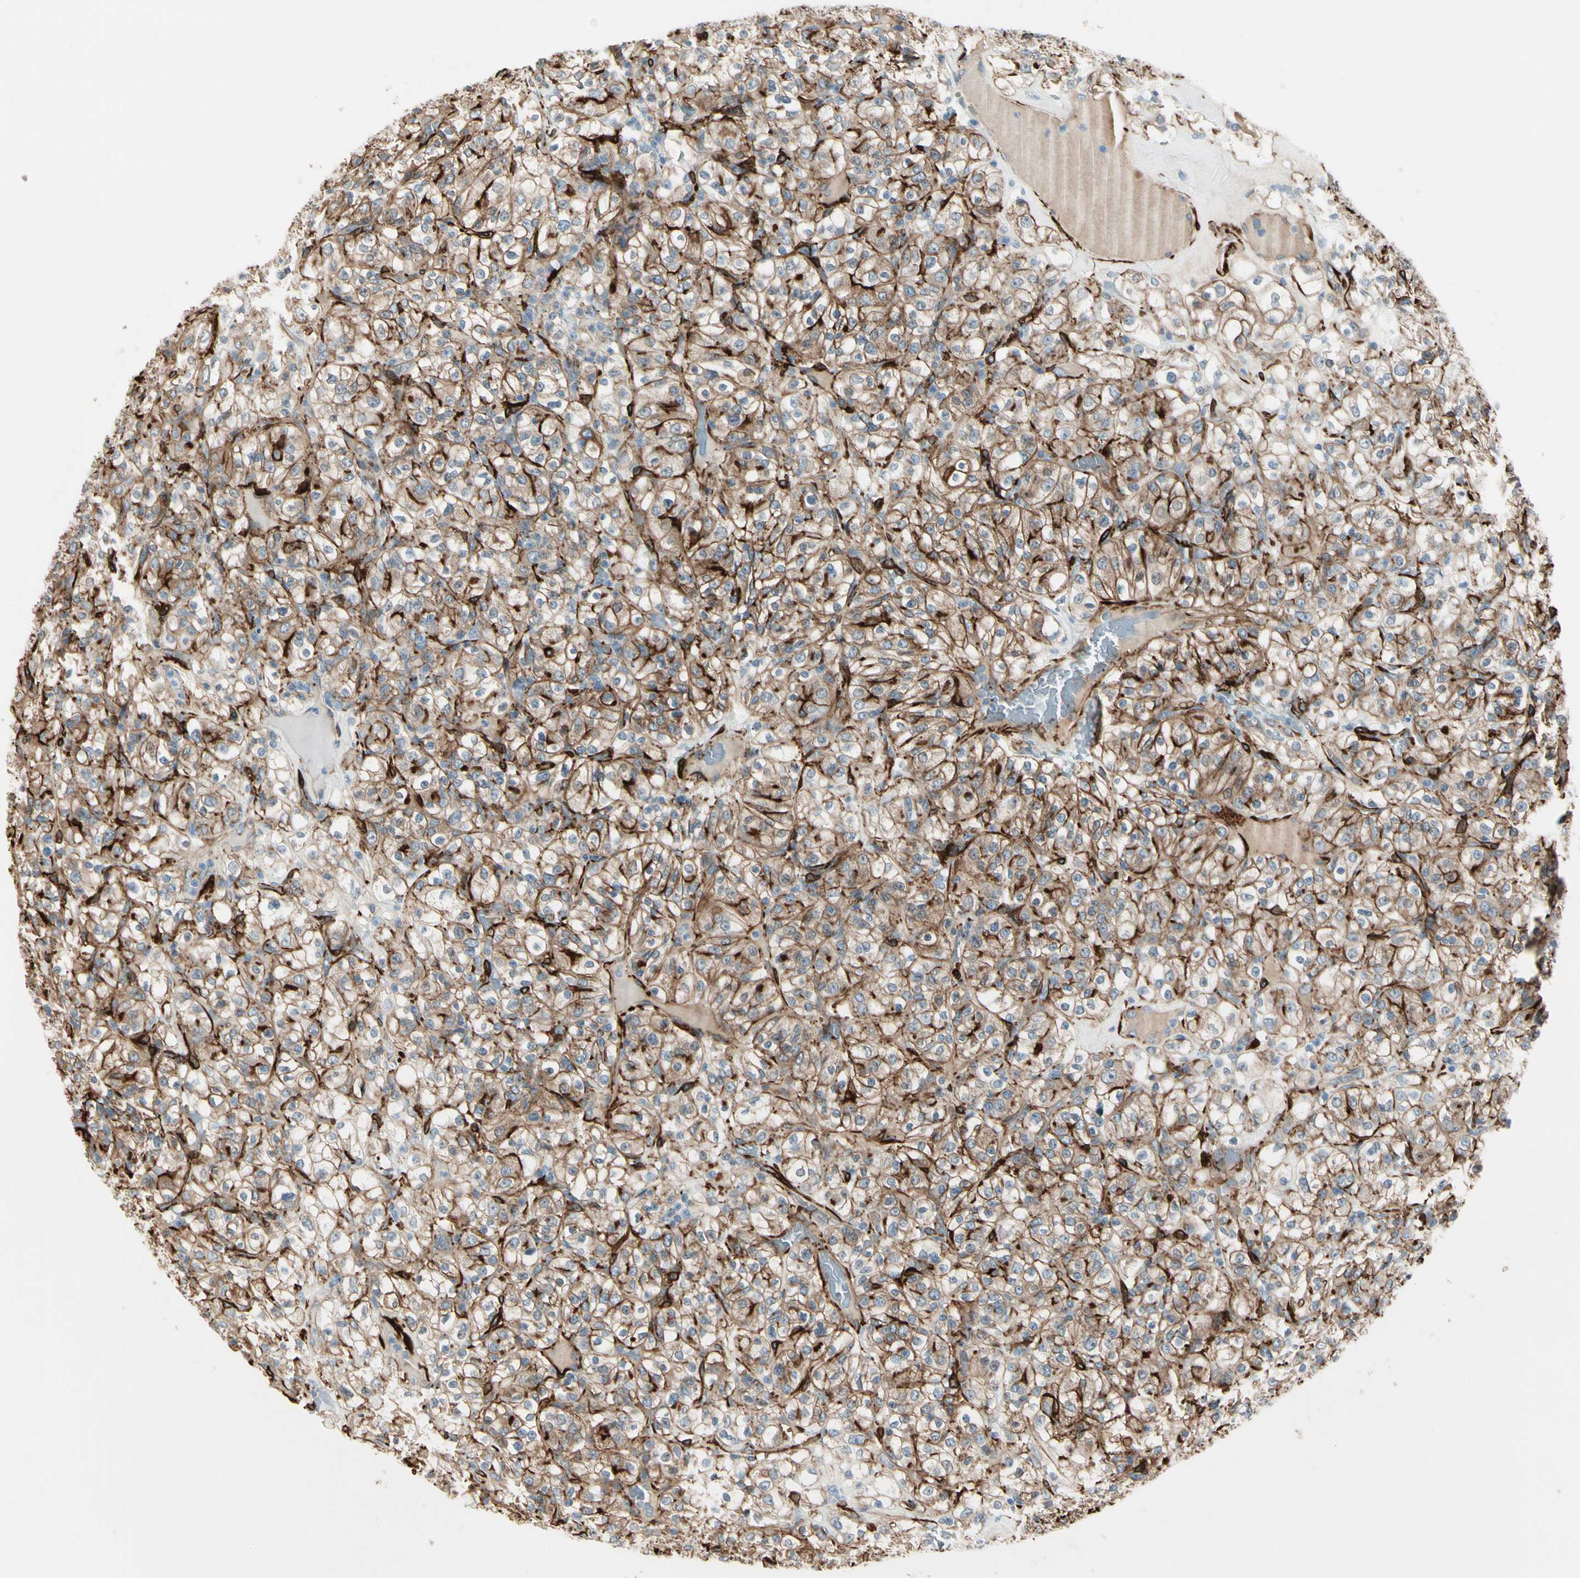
{"staining": {"intensity": "moderate", "quantity": ">75%", "location": "cytoplasmic/membranous"}, "tissue": "renal cancer", "cell_type": "Tumor cells", "image_type": "cancer", "snomed": [{"axis": "morphology", "description": "Normal tissue, NOS"}, {"axis": "morphology", "description": "Adenocarcinoma, NOS"}, {"axis": "topography", "description": "Kidney"}], "caption": "Renal cancer (adenocarcinoma) stained for a protein displays moderate cytoplasmic/membranous positivity in tumor cells.", "gene": "CALD1", "patient": {"sex": "female", "age": 72}}